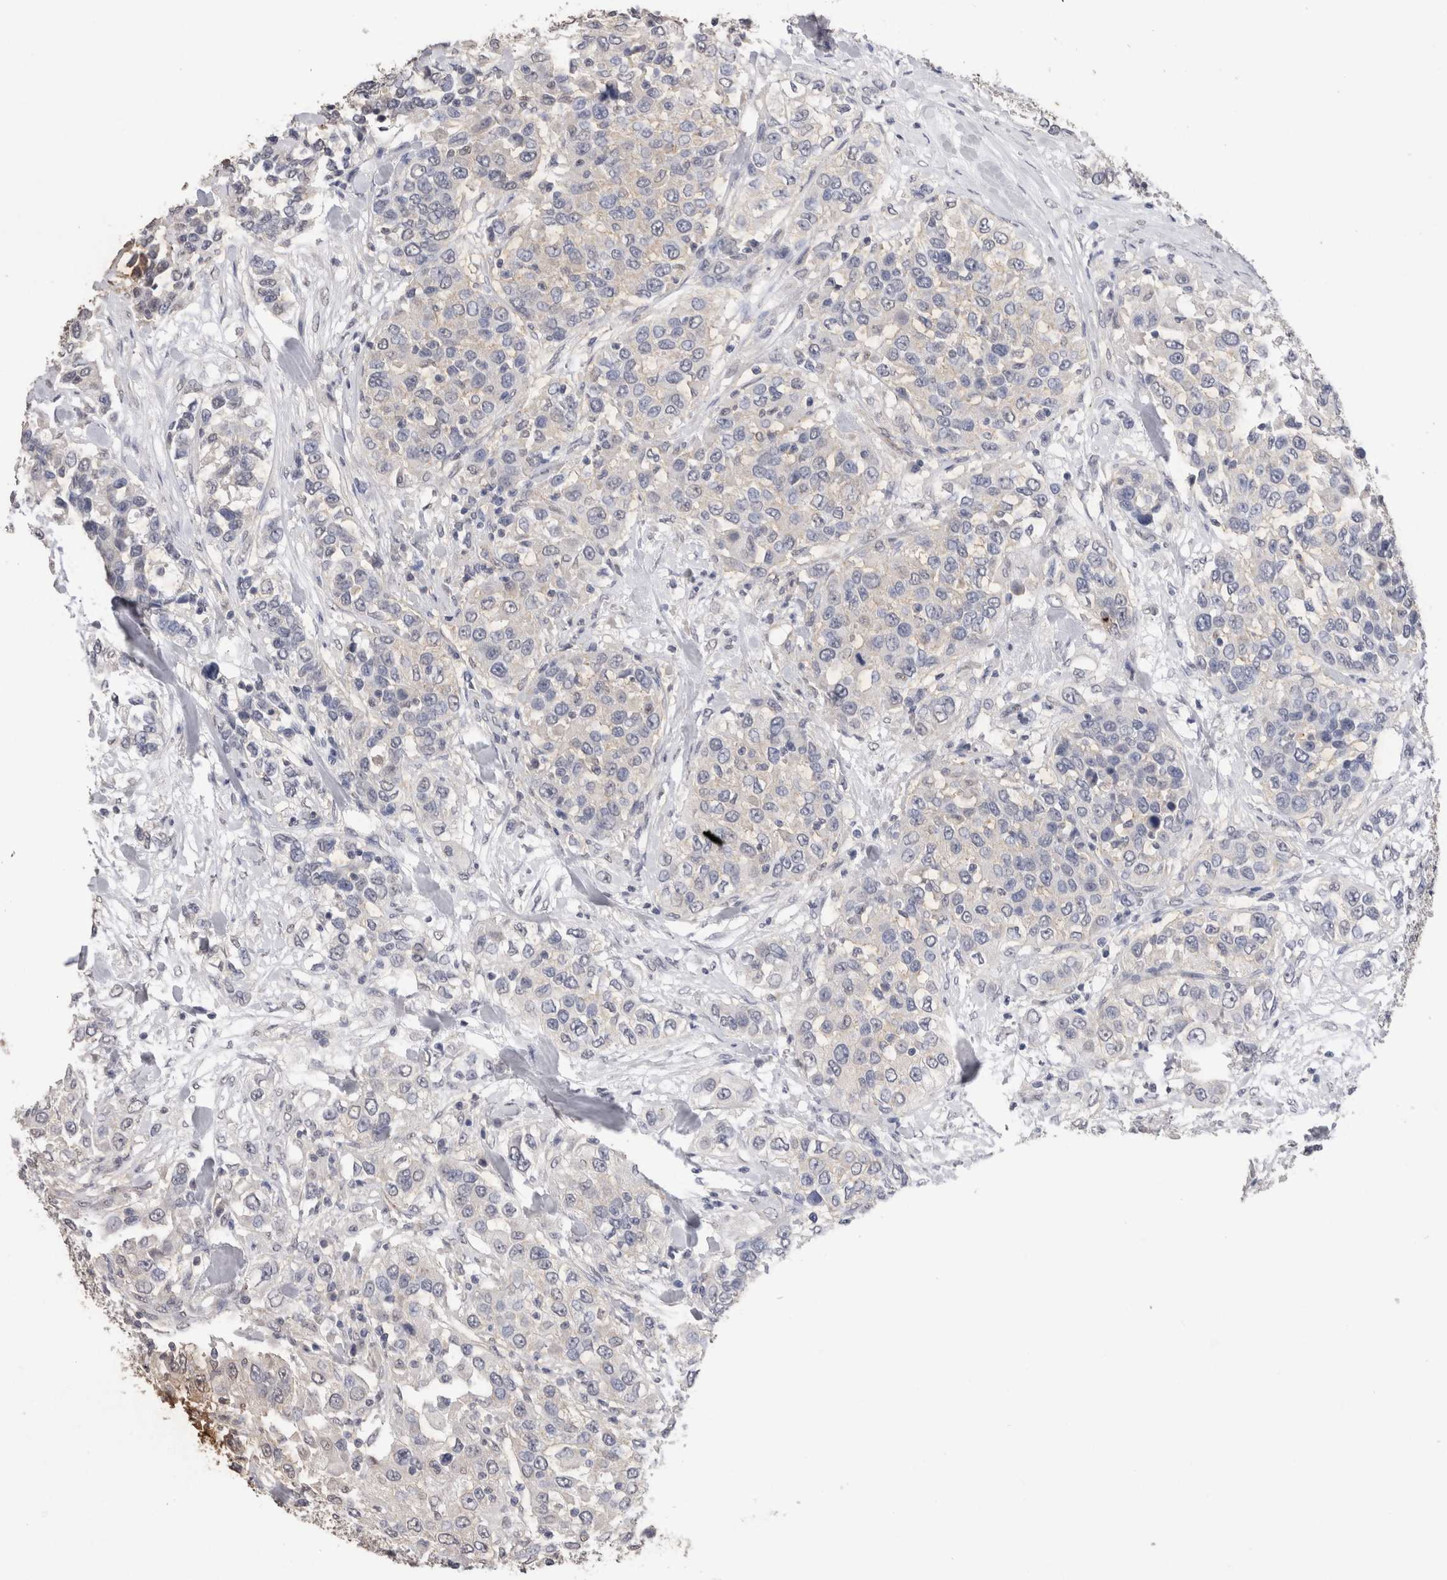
{"staining": {"intensity": "negative", "quantity": "none", "location": "none"}, "tissue": "urothelial cancer", "cell_type": "Tumor cells", "image_type": "cancer", "snomed": [{"axis": "morphology", "description": "Urothelial carcinoma, High grade"}, {"axis": "topography", "description": "Urinary bladder"}], "caption": "This is an IHC image of high-grade urothelial carcinoma. There is no staining in tumor cells.", "gene": "CDH6", "patient": {"sex": "female", "age": 80}}